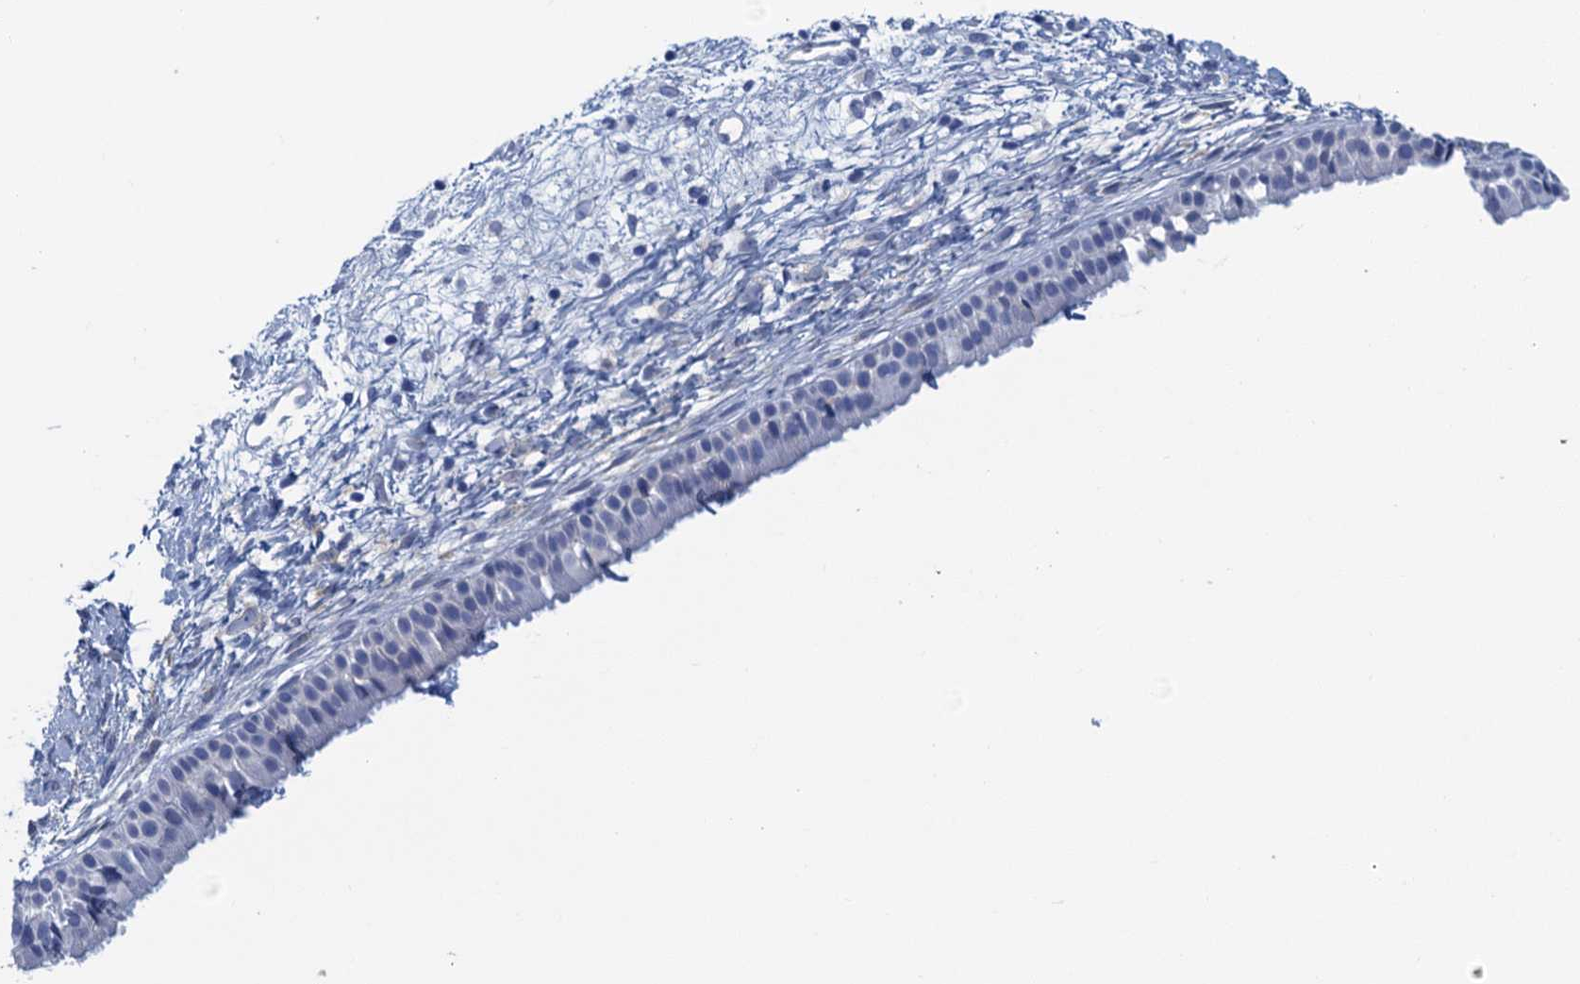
{"staining": {"intensity": "negative", "quantity": "none", "location": "none"}, "tissue": "nasopharynx", "cell_type": "Respiratory epithelial cells", "image_type": "normal", "snomed": [{"axis": "morphology", "description": "Normal tissue, NOS"}, {"axis": "topography", "description": "Nasopharynx"}], "caption": "Nasopharynx stained for a protein using IHC shows no positivity respiratory epithelial cells.", "gene": "CYP51A1", "patient": {"sex": "male", "age": 22}}